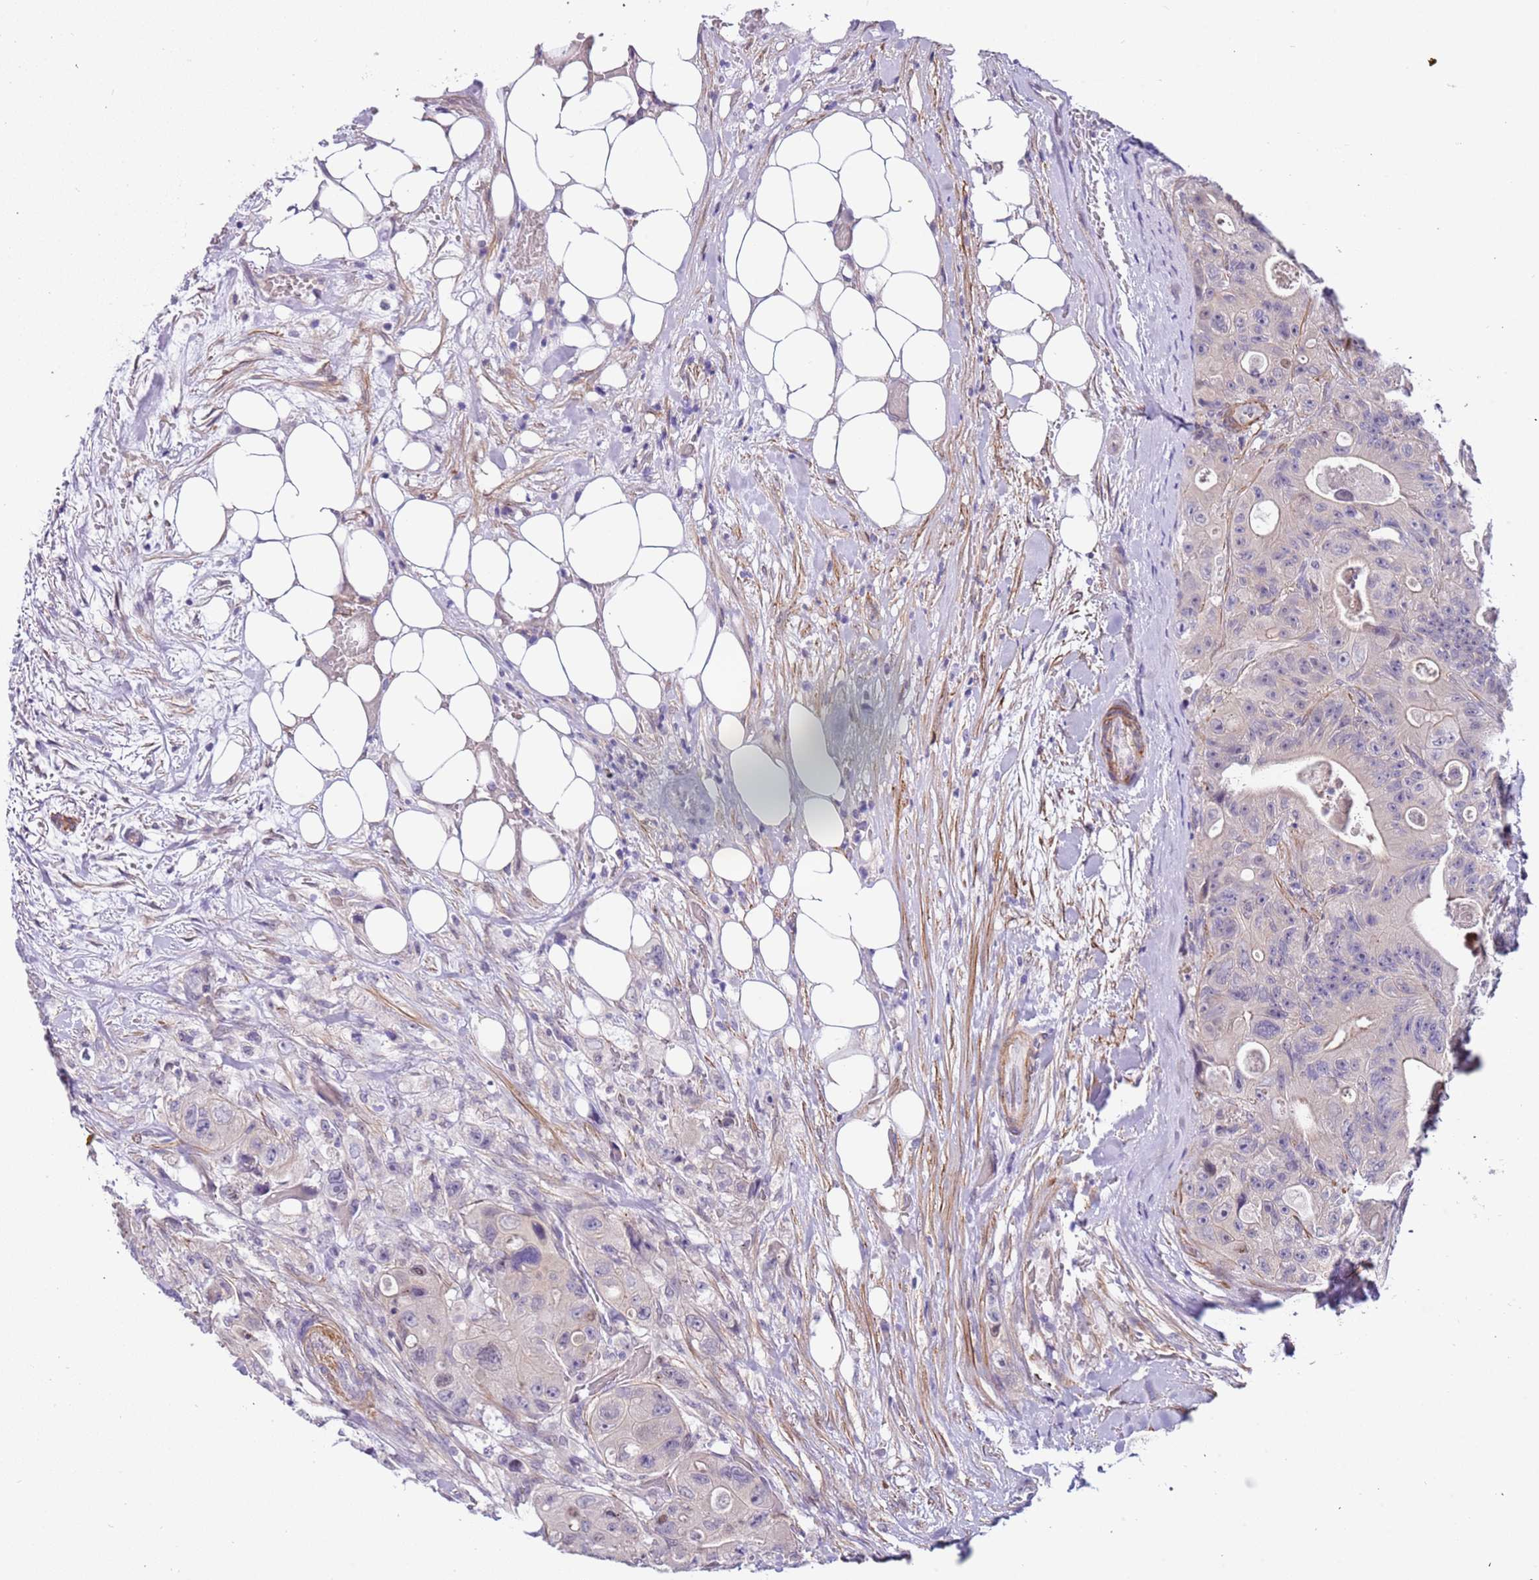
{"staining": {"intensity": "negative", "quantity": "none", "location": "none"}, "tissue": "colorectal cancer", "cell_type": "Tumor cells", "image_type": "cancer", "snomed": [{"axis": "morphology", "description": "Adenocarcinoma, NOS"}, {"axis": "topography", "description": "Colon"}], "caption": "Colorectal cancer was stained to show a protein in brown. There is no significant expression in tumor cells.", "gene": "PLEKHH1", "patient": {"sex": "female", "age": 46}}